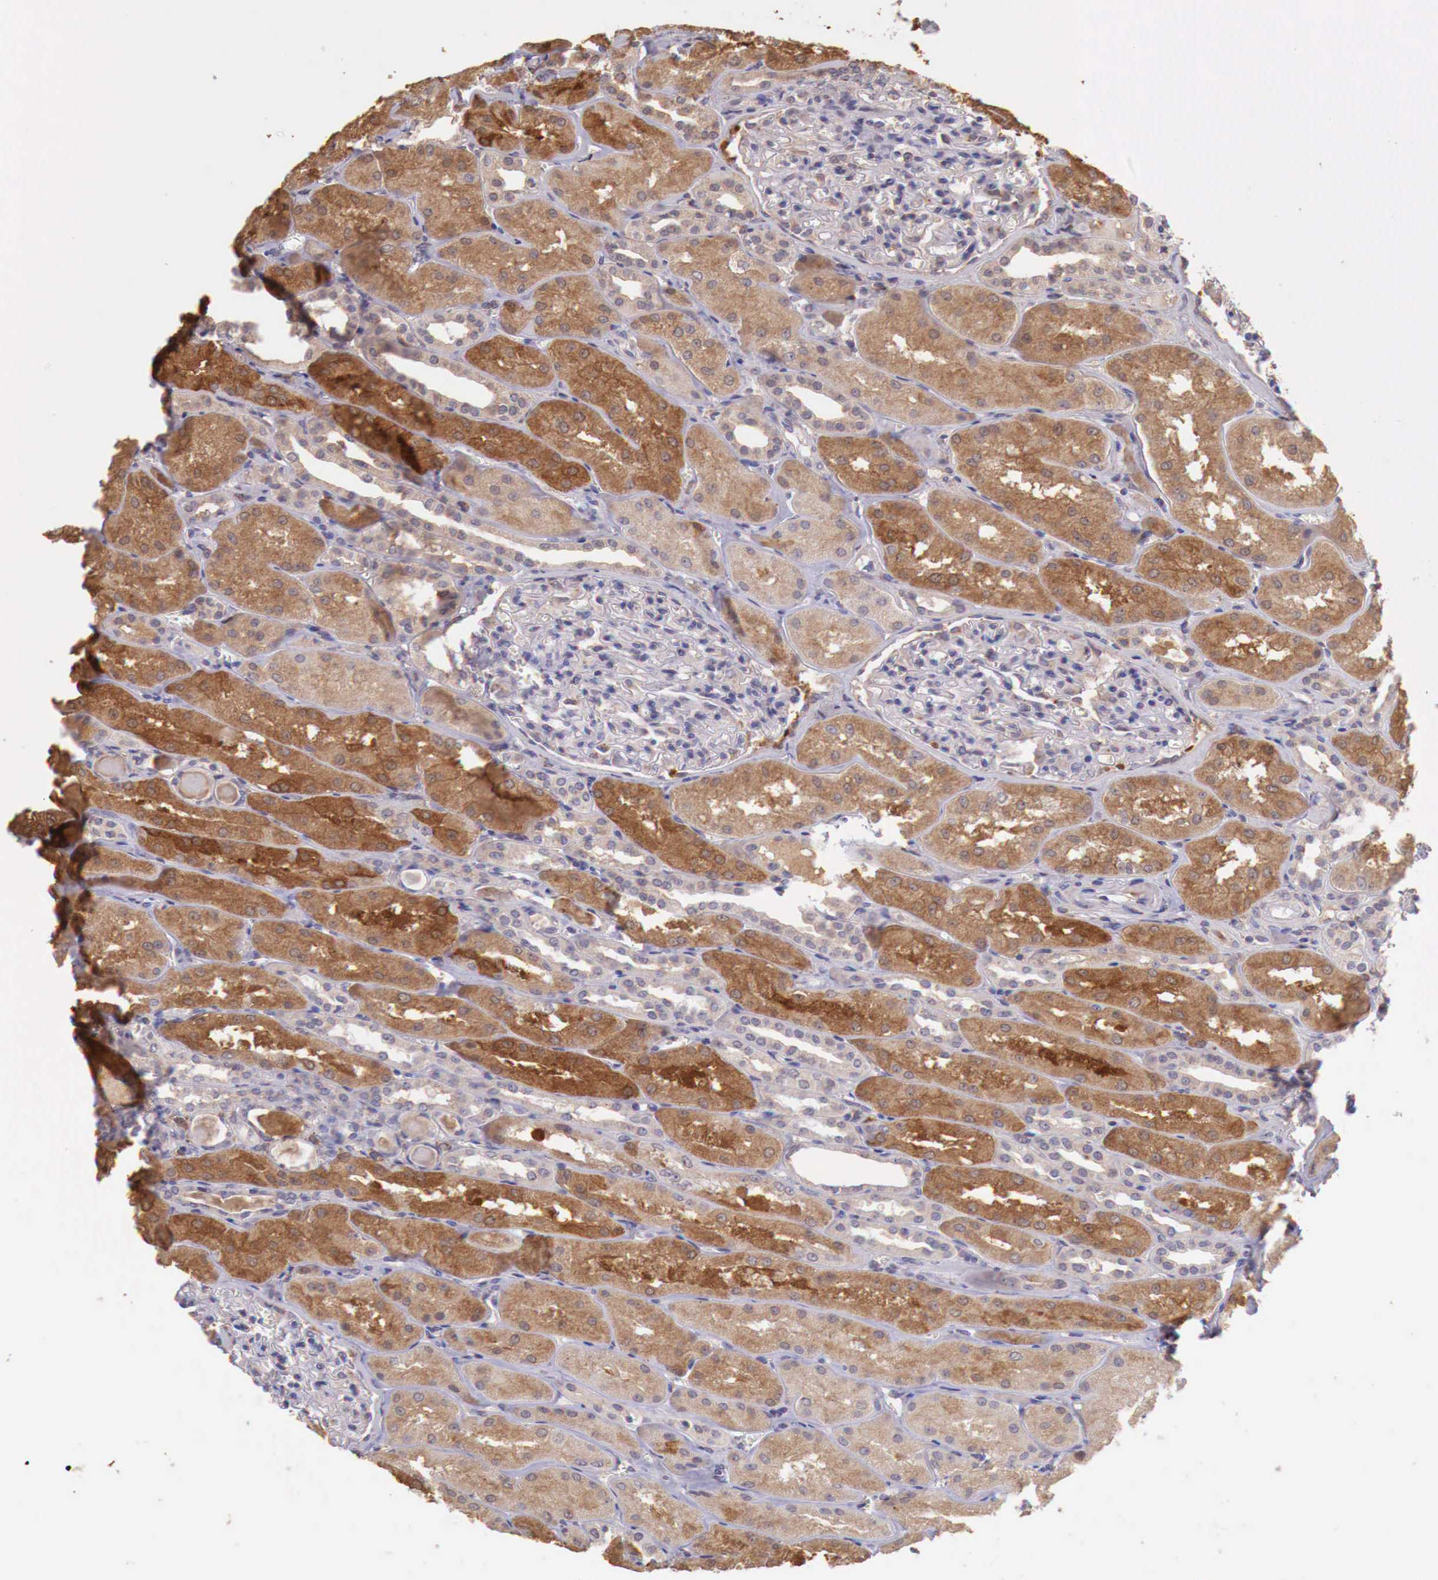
{"staining": {"intensity": "weak", "quantity": "<25%", "location": "cytoplasmic/membranous"}, "tissue": "kidney", "cell_type": "Cells in glomeruli", "image_type": "normal", "snomed": [{"axis": "morphology", "description": "Normal tissue, NOS"}, {"axis": "topography", "description": "Kidney"}], "caption": "There is no significant expression in cells in glomeruli of kidney. (DAB (3,3'-diaminobenzidine) immunohistochemistry with hematoxylin counter stain).", "gene": "CHRDL1", "patient": {"sex": "male", "age": 61}}